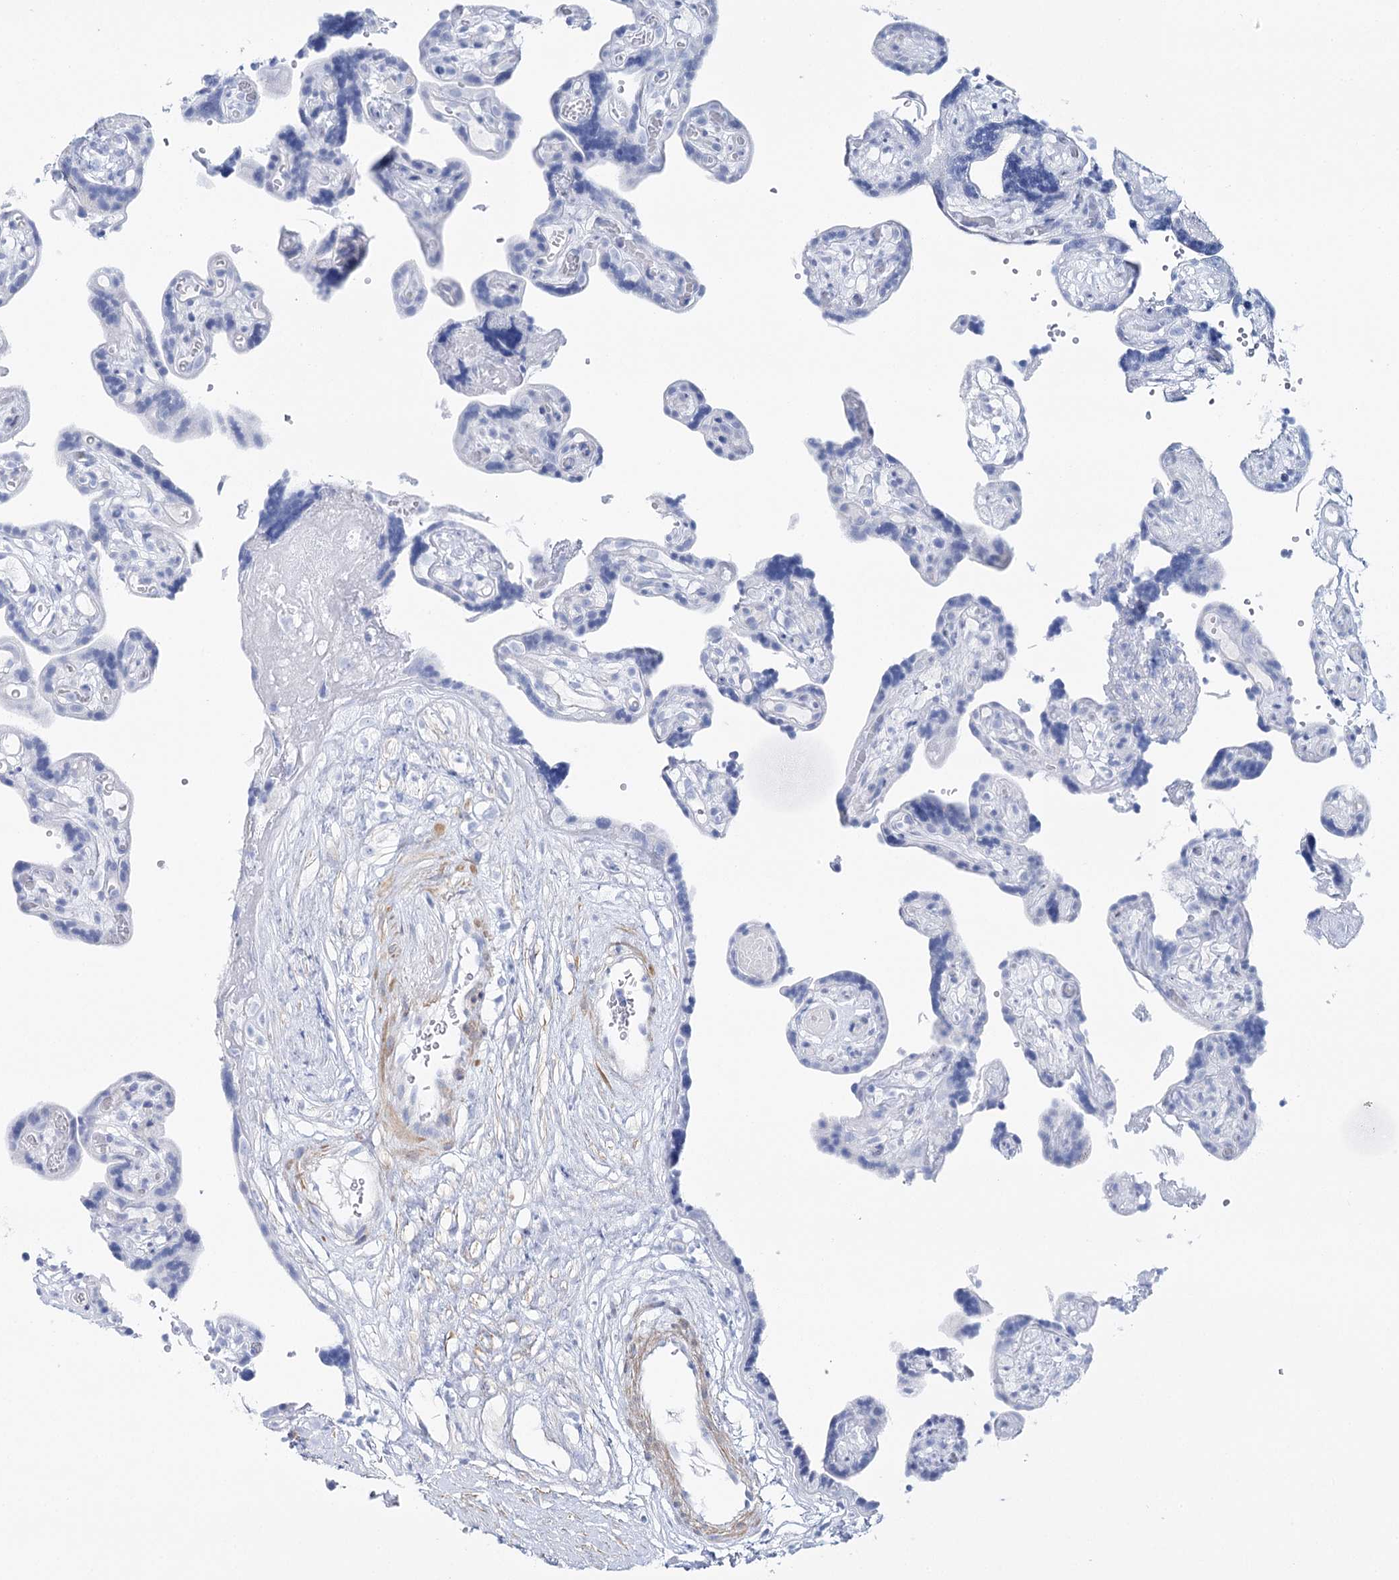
{"staining": {"intensity": "negative", "quantity": "none", "location": "none"}, "tissue": "placenta", "cell_type": "Decidual cells", "image_type": "normal", "snomed": [{"axis": "morphology", "description": "Normal tissue, NOS"}, {"axis": "topography", "description": "Placenta"}], "caption": "Unremarkable placenta was stained to show a protein in brown. There is no significant staining in decidual cells. (DAB (3,3'-diaminobenzidine) immunohistochemistry visualized using brightfield microscopy, high magnification).", "gene": "CSN3", "patient": {"sex": "female", "age": 30}}